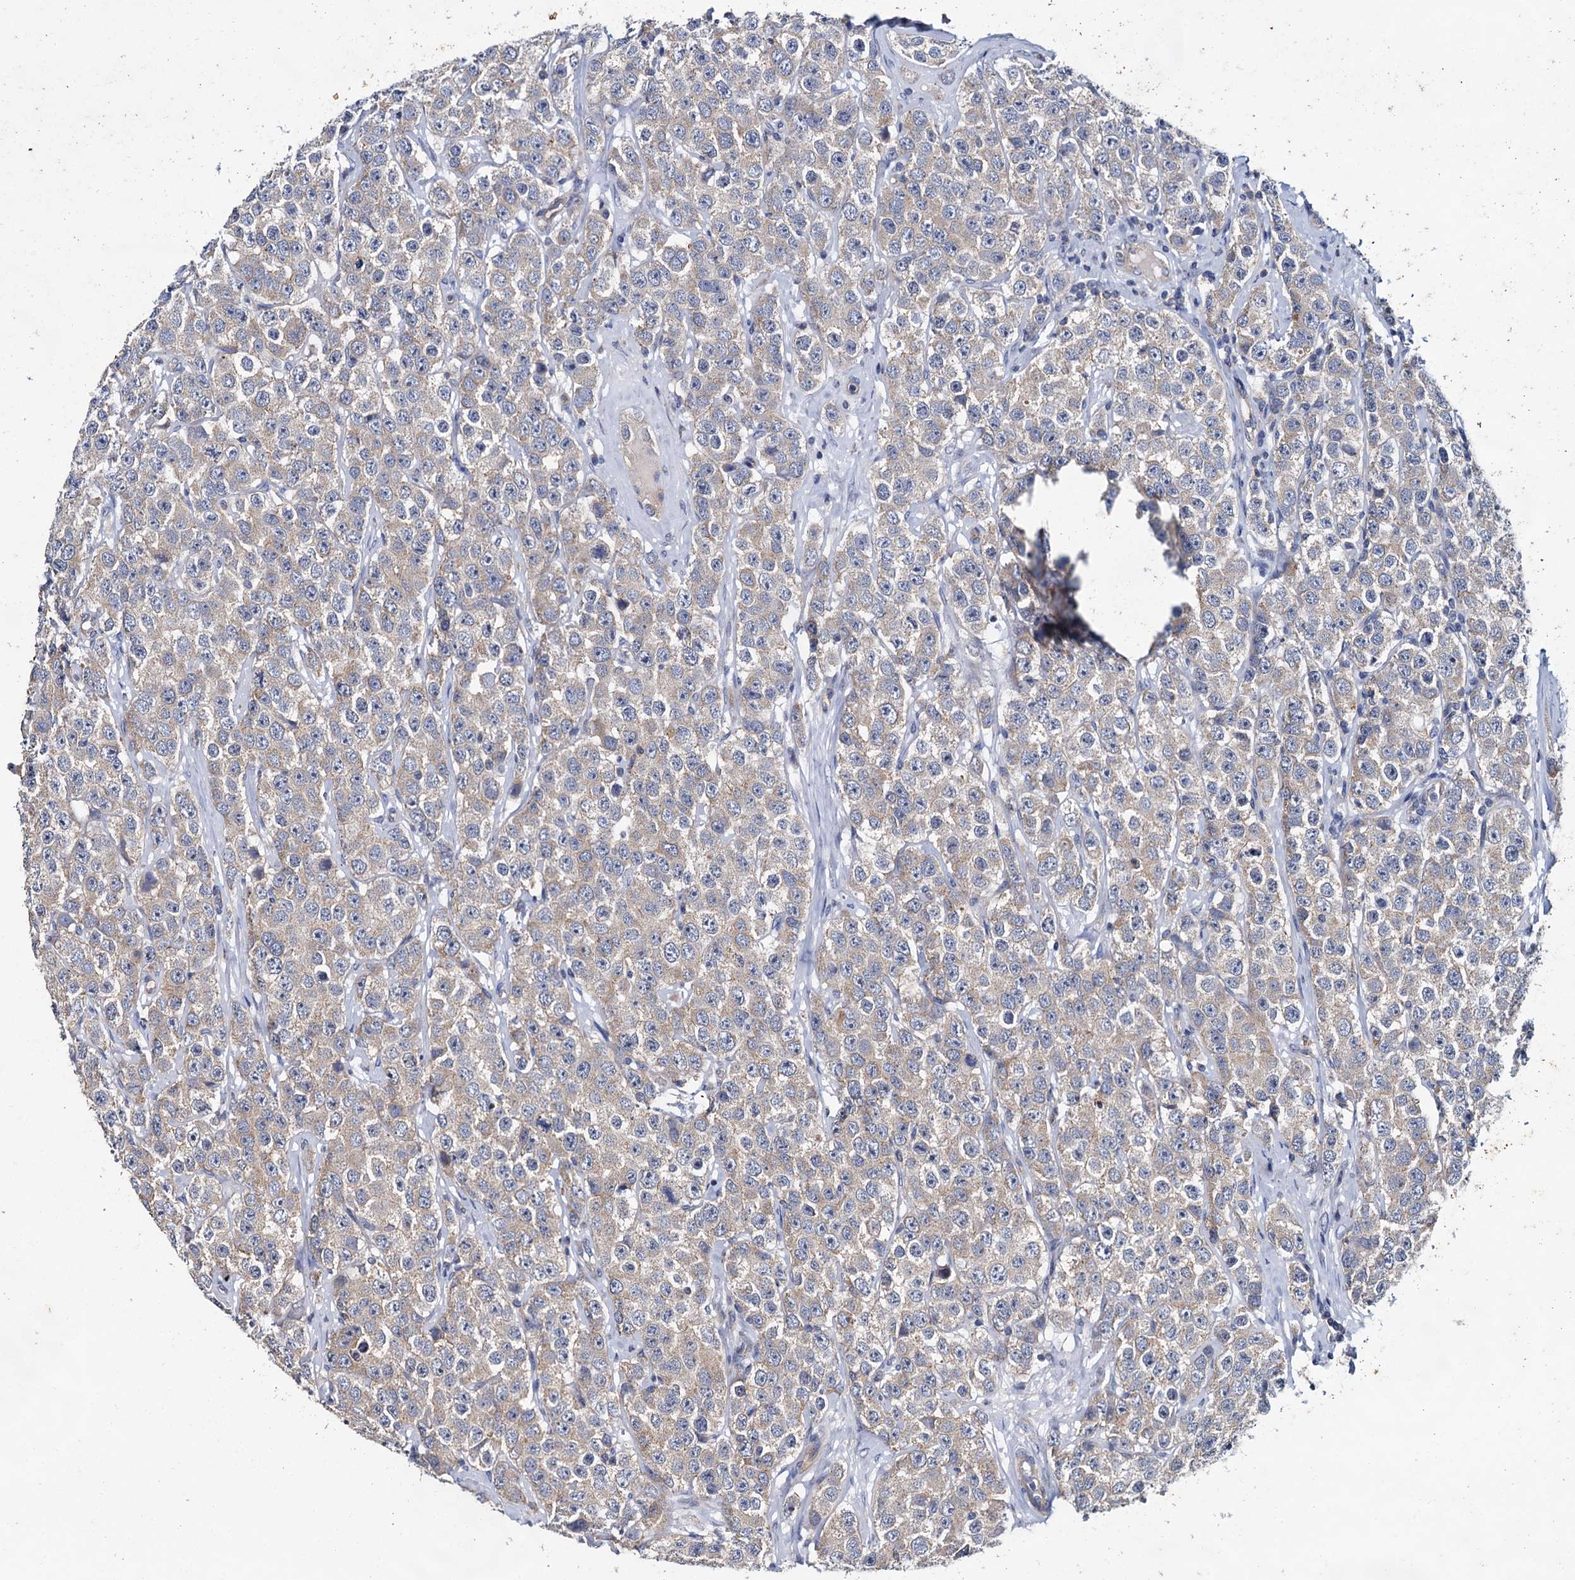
{"staining": {"intensity": "weak", "quantity": ">75%", "location": "cytoplasmic/membranous"}, "tissue": "testis cancer", "cell_type": "Tumor cells", "image_type": "cancer", "snomed": [{"axis": "morphology", "description": "Seminoma, NOS"}, {"axis": "topography", "description": "Testis"}], "caption": "High-power microscopy captured an immunohistochemistry (IHC) image of seminoma (testis), revealing weak cytoplasmic/membranous staining in approximately >75% of tumor cells. Using DAB (3,3'-diaminobenzidine) (brown) and hematoxylin (blue) stains, captured at high magnification using brightfield microscopy.", "gene": "CEP295", "patient": {"sex": "male", "age": 28}}